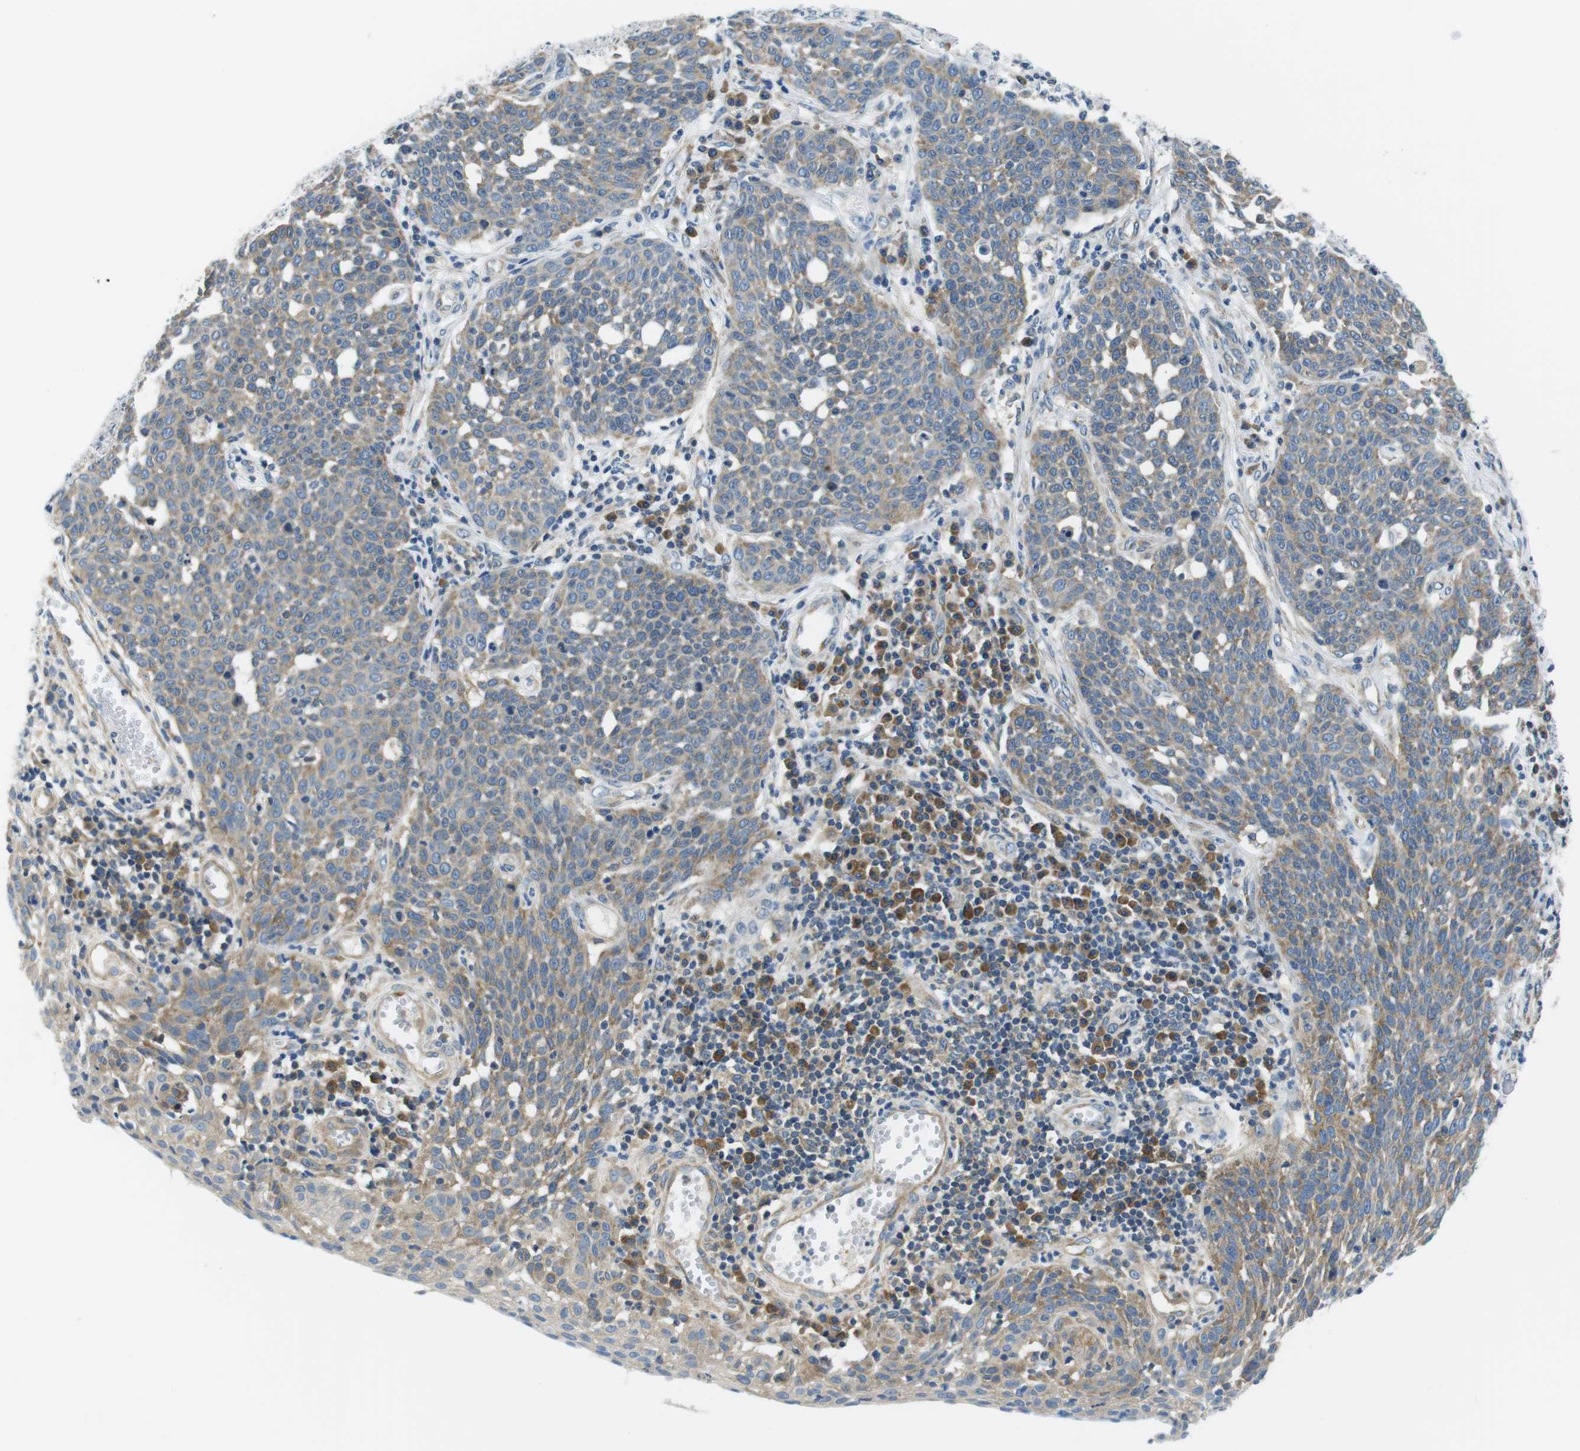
{"staining": {"intensity": "moderate", "quantity": ">75%", "location": "cytoplasmic/membranous"}, "tissue": "cervical cancer", "cell_type": "Tumor cells", "image_type": "cancer", "snomed": [{"axis": "morphology", "description": "Squamous cell carcinoma, NOS"}, {"axis": "topography", "description": "Cervix"}], "caption": "Protein staining demonstrates moderate cytoplasmic/membranous expression in about >75% of tumor cells in cervical cancer.", "gene": "EIF2B5", "patient": {"sex": "female", "age": 34}}